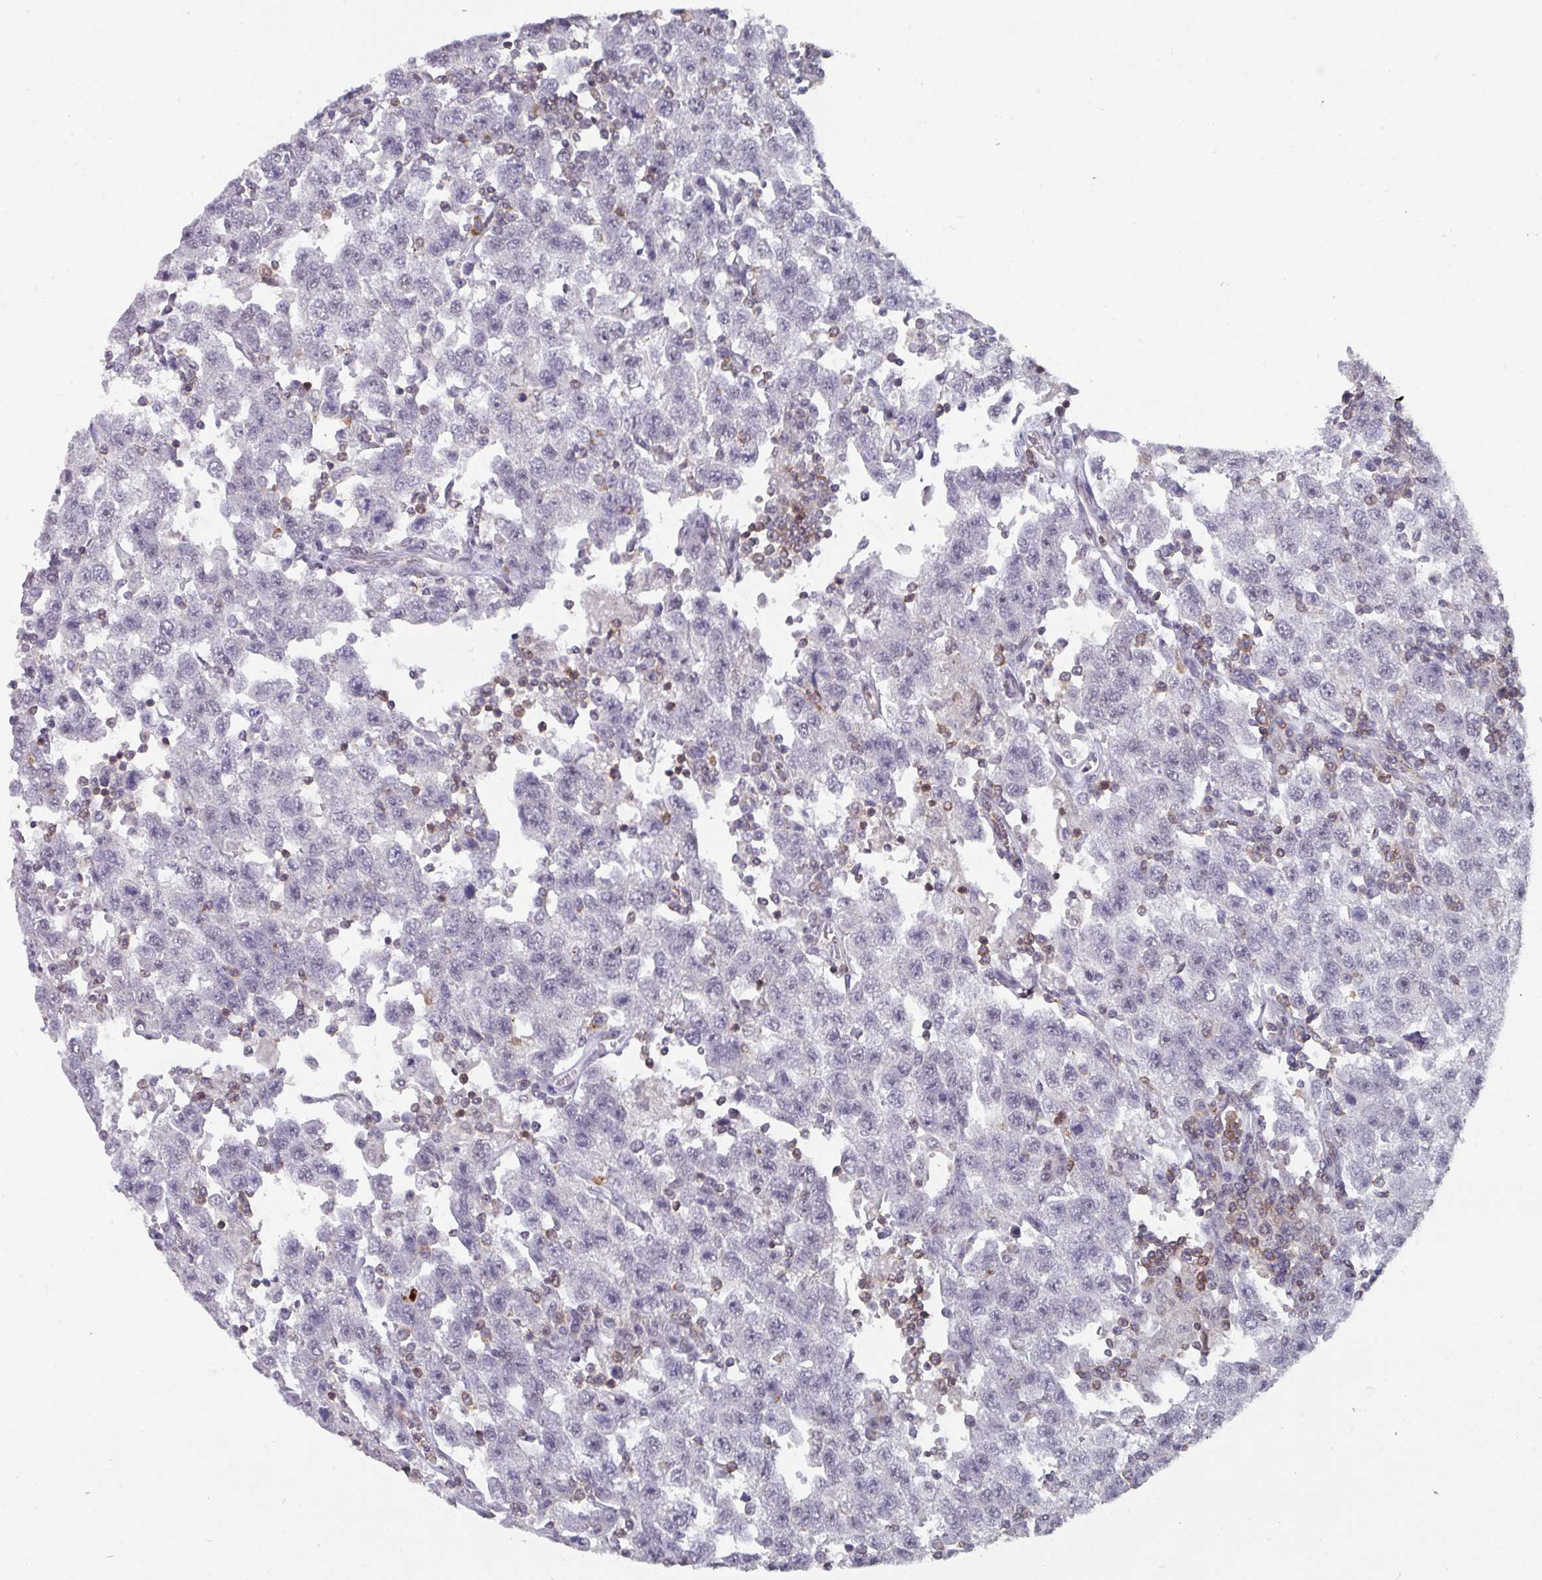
{"staining": {"intensity": "negative", "quantity": "none", "location": "none"}, "tissue": "testis cancer", "cell_type": "Tumor cells", "image_type": "cancer", "snomed": [{"axis": "morphology", "description": "Seminoma, NOS"}, {"axis": "topography", "description": "Testis"}], "caption": "Tumor cells show no significant expression in testis cancer (seminoma).", "gene": "RASAL3", "patient": {"sex": "male", "age": 41}}